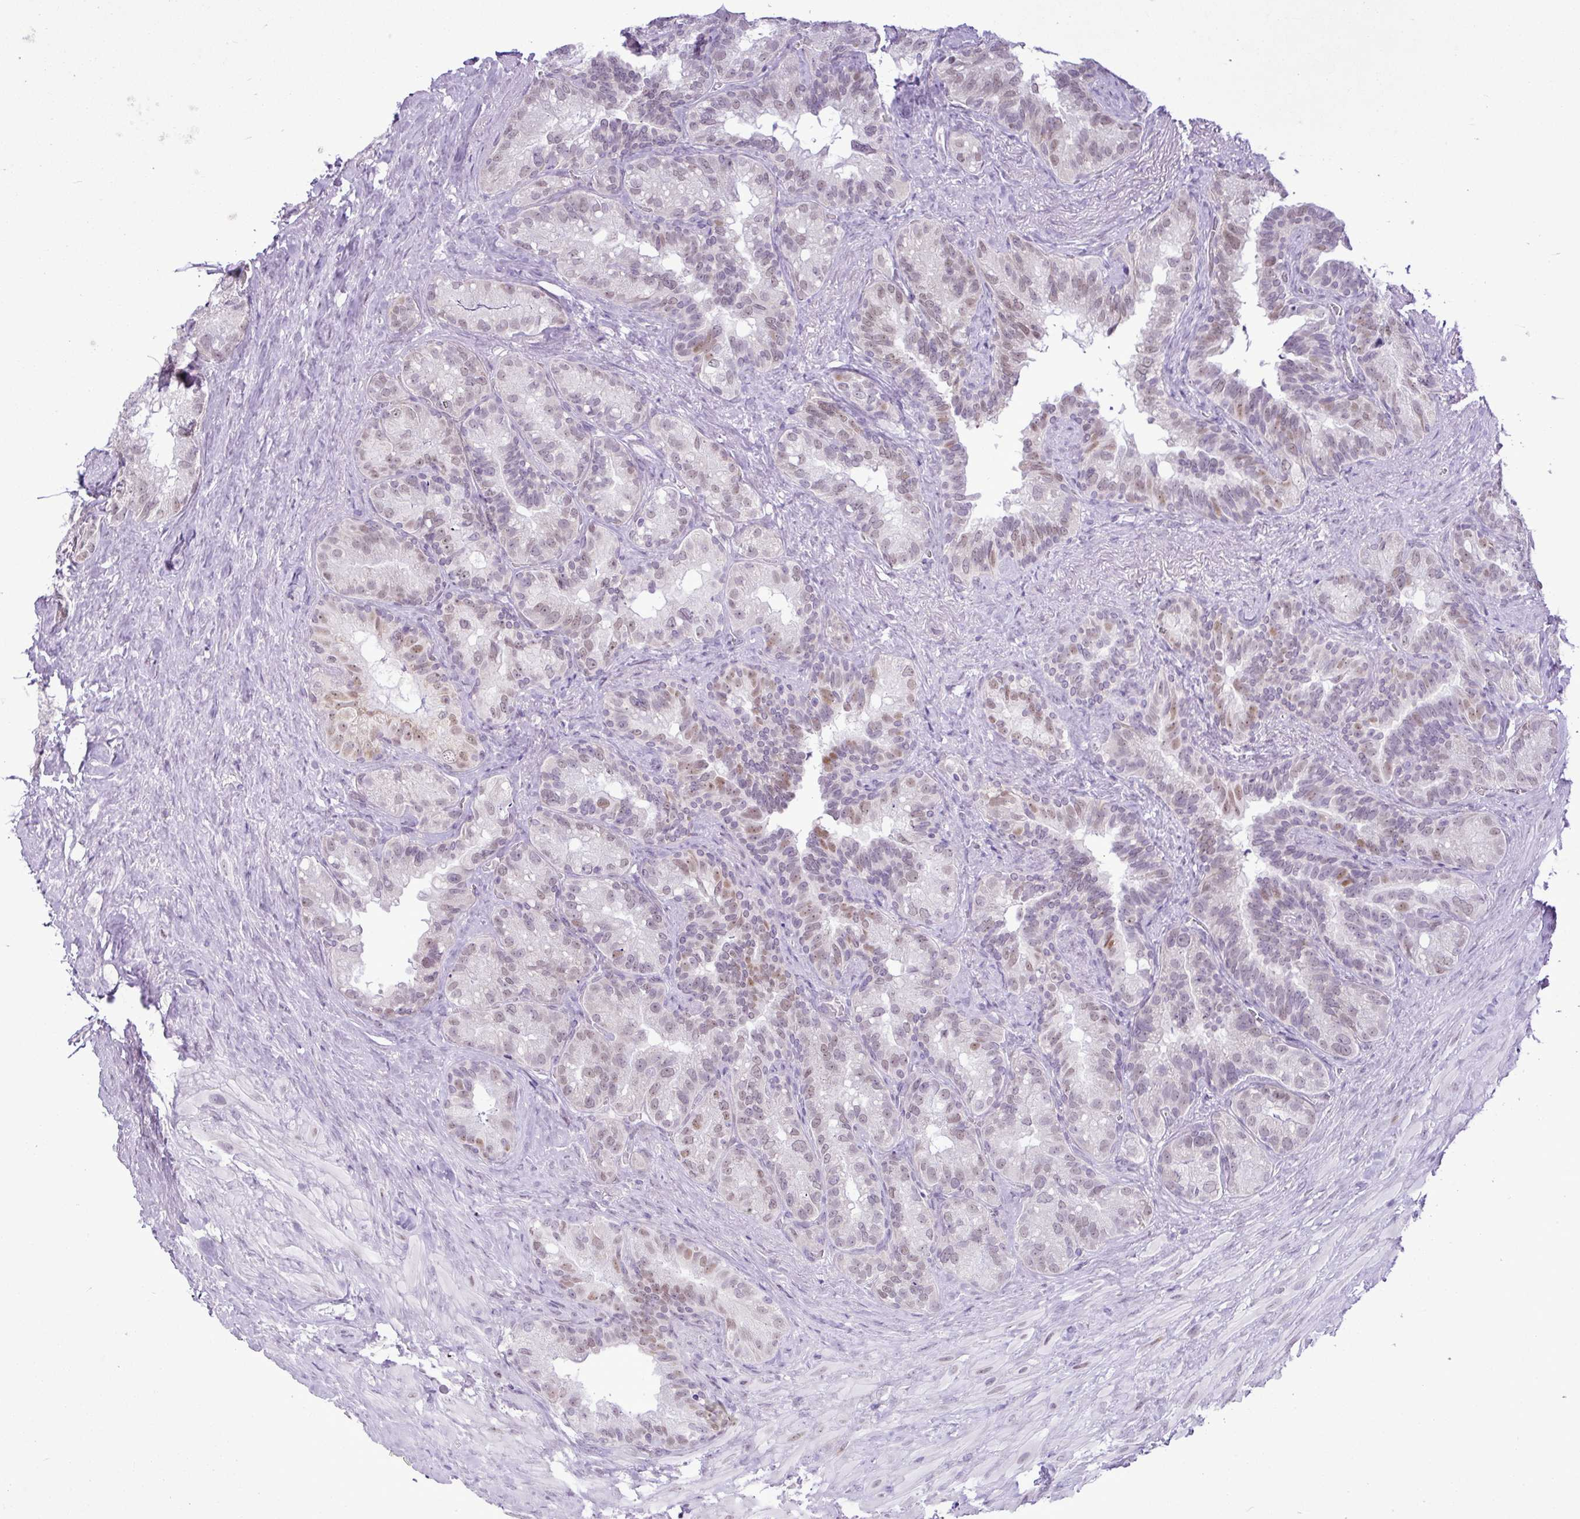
{"staining": {"intensity": "weak", "quantity": "<25%", "location": "nuclear"}, "tissue": "seminal vesicle", "cell_type": "Glandular cells", "image_type": "normal", "snomed": [{"axis": "morphology", "description": "Normal tissue, NOS"}, {"axis": "topography", "description": "Seminal veicle"}], "caption": "This is an IHC micrograph of normal seminal vesicle. There is no staining in glandular cells.", "gene": "ELOA2", "patient": {"sex": "male", "age": 60}}